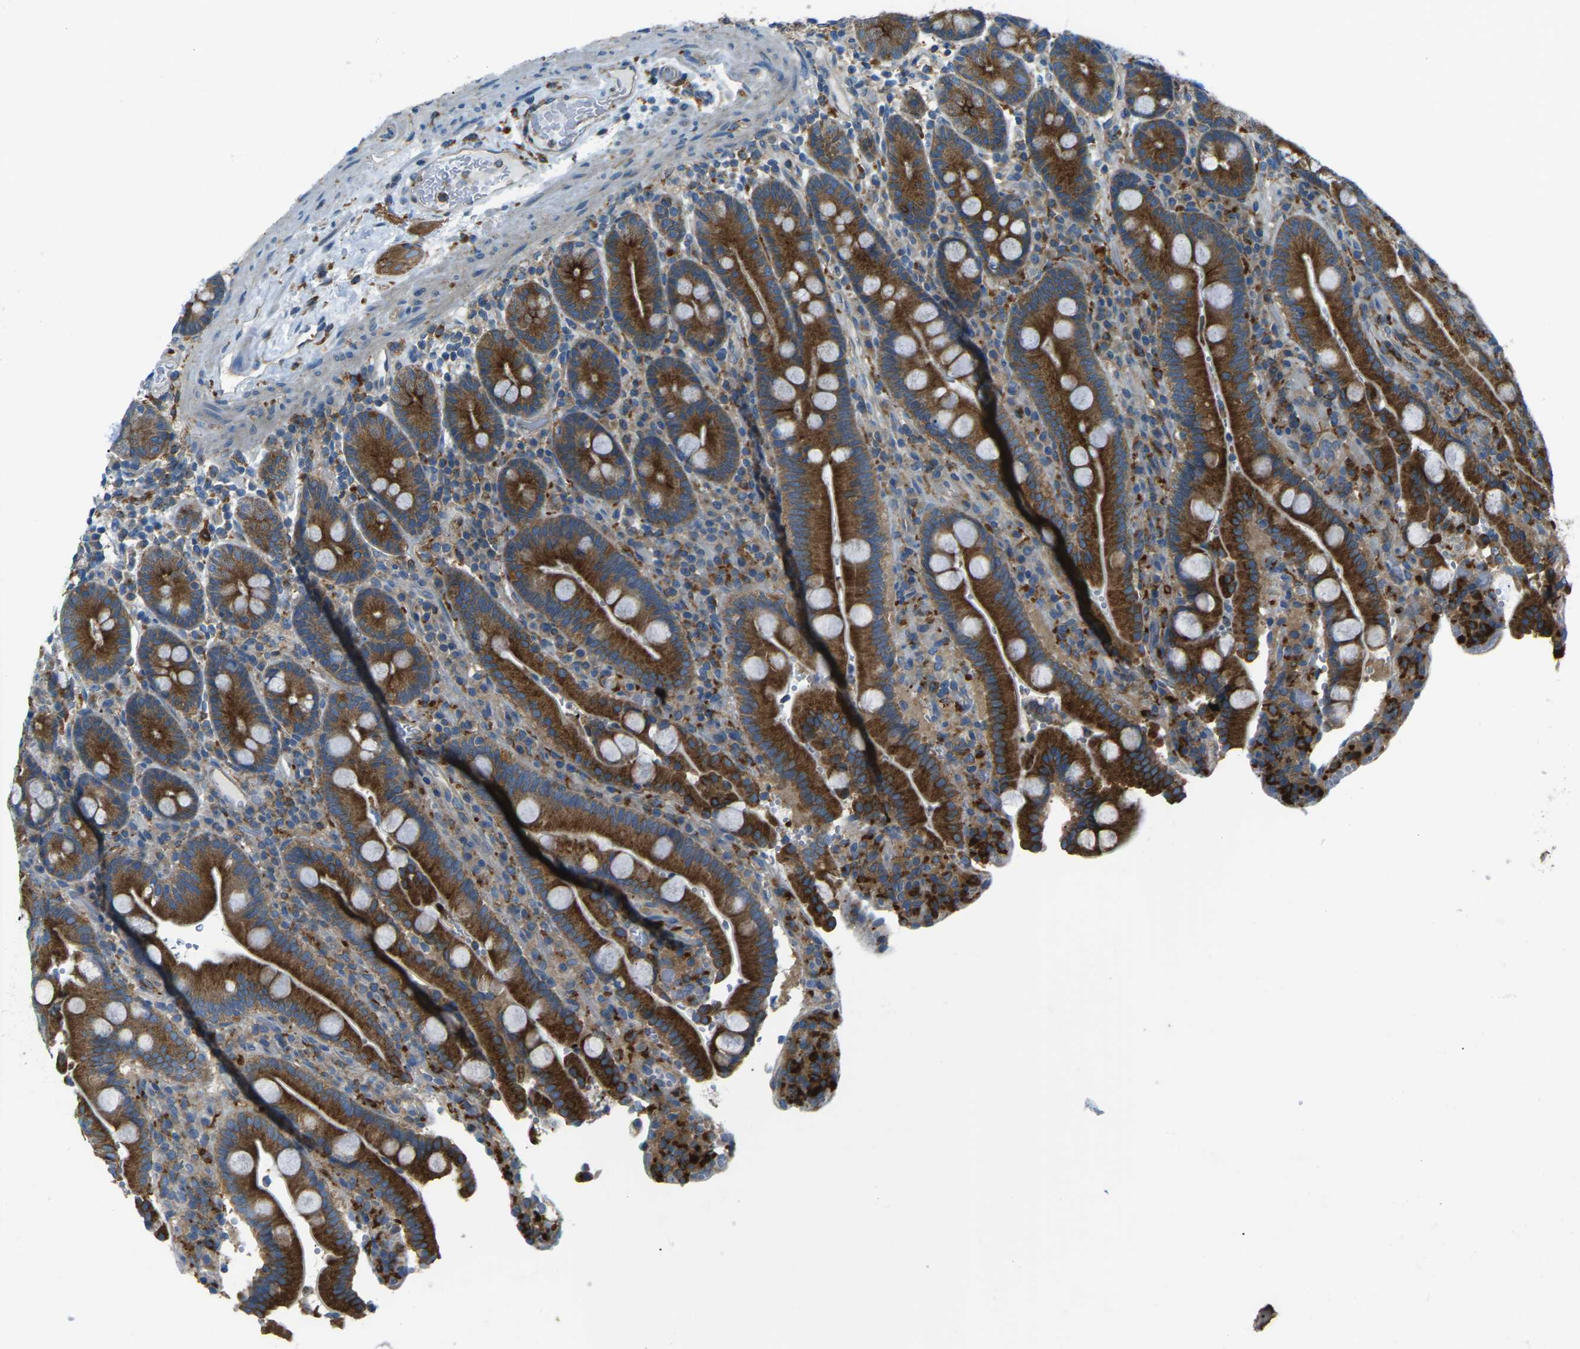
{"staining": {"intensity": "strong", "quantity": ">75%", "location": "cytoplasmic/membranous"}, "tissue": "duodenum", "cell_type": "Glandular cells", "image_type": "normal", "snomed": [{"axis": "morphology", "description": "Normal tissue, NOS"}, {"axis": "topography", "description": "Small intestine, NOS"}], "caption": "Immunohistochemical staining of normal duodenum demonstrates high levels of strong cytoplasmic/membranous staining in approximately >75% of glandular cells. The staining is performed using DAB (3,3'-diaminobenzidine) brown chromogen to label protein expression. The nuclei are counter-stained blue using hematoxylin.", "gene": "CDK17", "patient": {"sex": "female", "age": 71}}